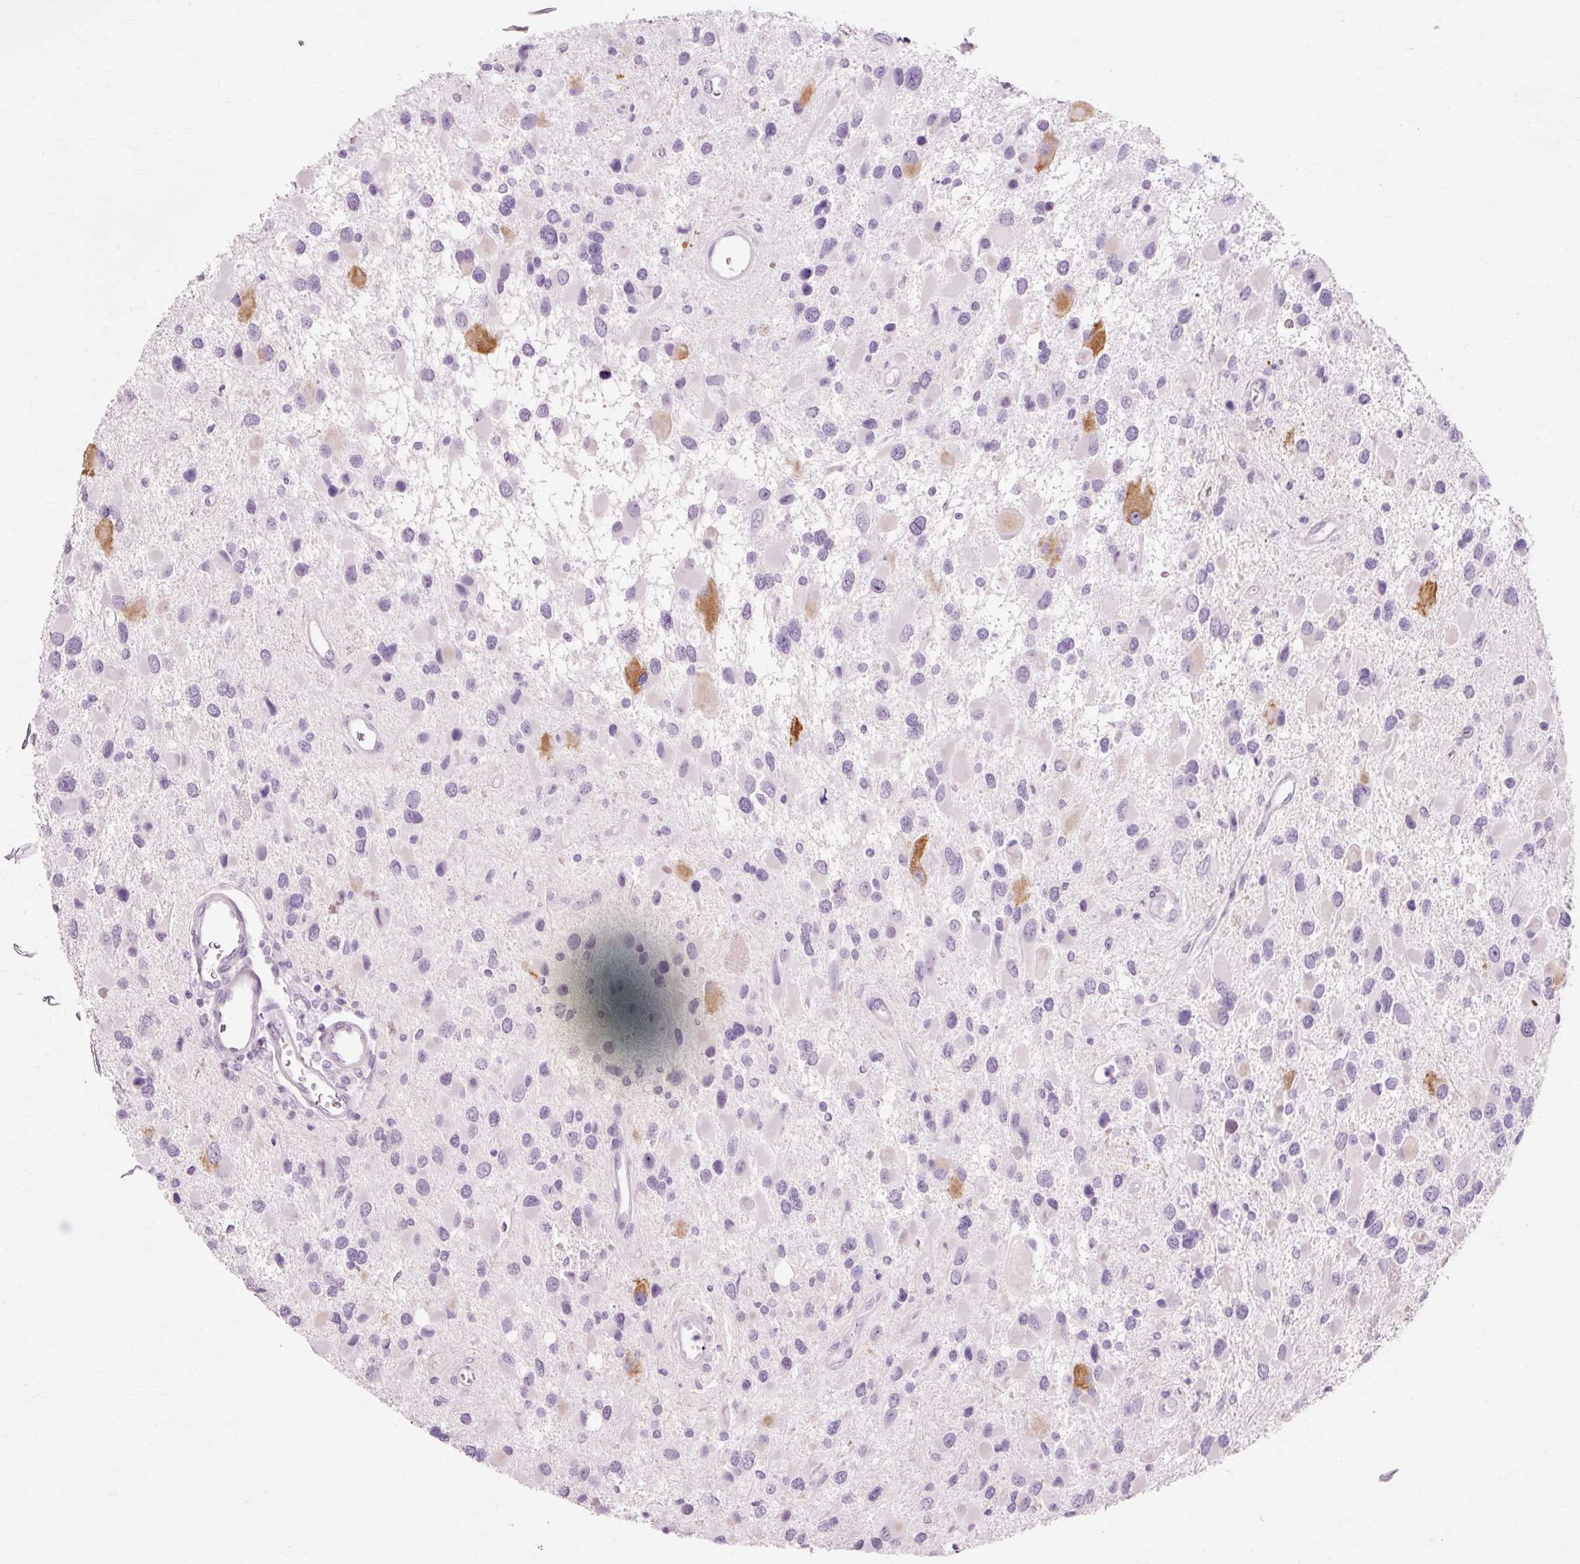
{"staining": {"intensity": "moderate", "quantity": "<25%", "location": "cytoplasmic/membranous"}, "tissue": "glioma", "cell_type": "Tumor cells", "image_type": "cancer", "snomed": [{"axis": "morphology", "description": "Glioma, malignant, High grade"}, {"axis": "topography", "description": "Brain"}], "caption": "IHC image of high-grade glioma (malignant) stained for a protein (brown), which shows low levels of moderate cytoplasmic/membranous expression in approximately <25% of tumor cells.", "gene": "VN1R2", "patient": {"sex": "male", "age": 53}}